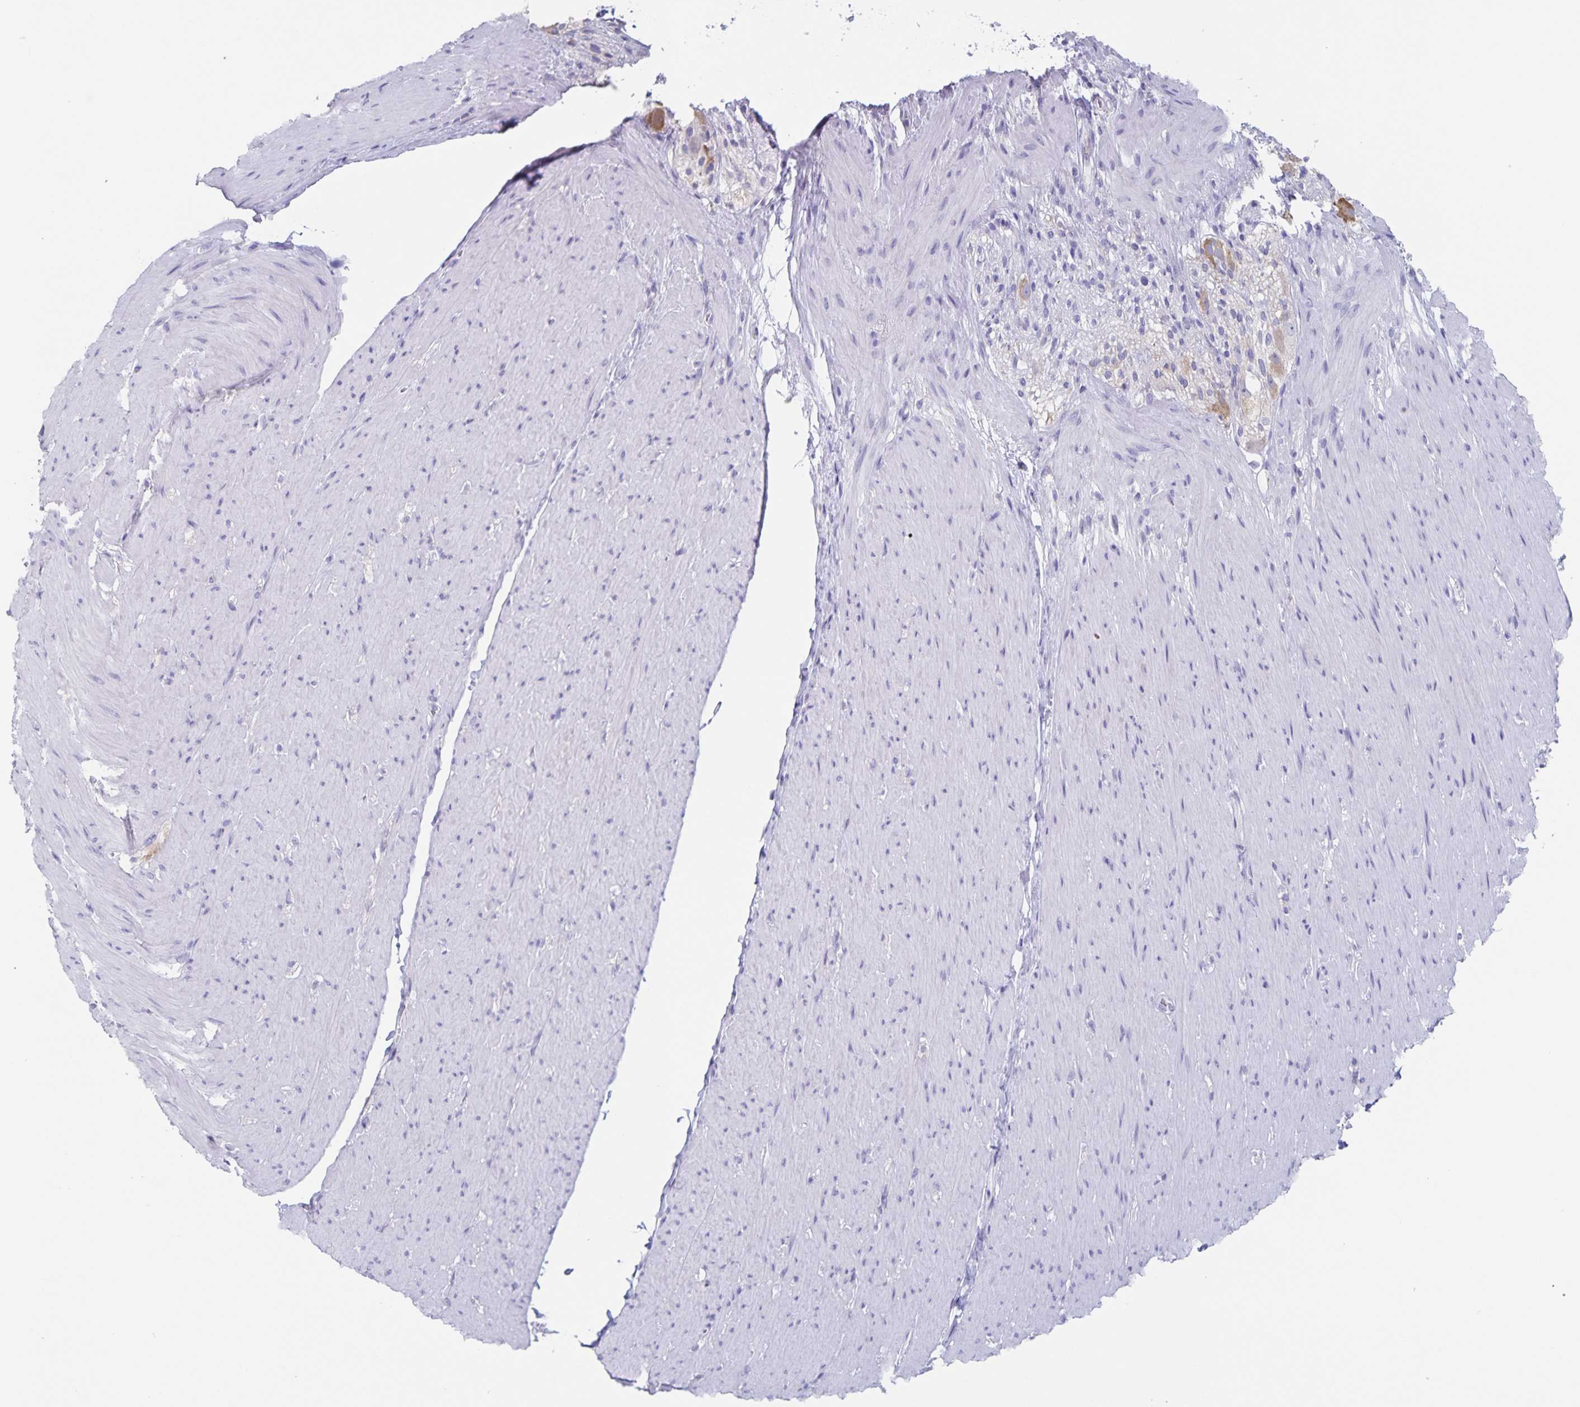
{"staining": {"intensity": "negative", "quantity": "none", "location": "none"}, "tissue": "smooth muscle", "cell_type": "Smooth muscle cells", "image_type": "normal", "snomed": [{"axis": "morphology", "description": "Normal tissue, NOS"}, {"axis": "topography", "description": "Smooth muscle"}, {"axis": "topography", "description": "Rectum"}], "caption": "An IHC photomicrograph of unremarkable smooth muscle is shown. There is no staining in smooth muscle cells of smooth muscle. (DAB (3,3'-diaminobenzidine) immunohistochemistry (IHC) visualized using brightfield microscopy, high magnification).", "gene": "RPL36A", "patient": {"sex": "male", "age": 53}}